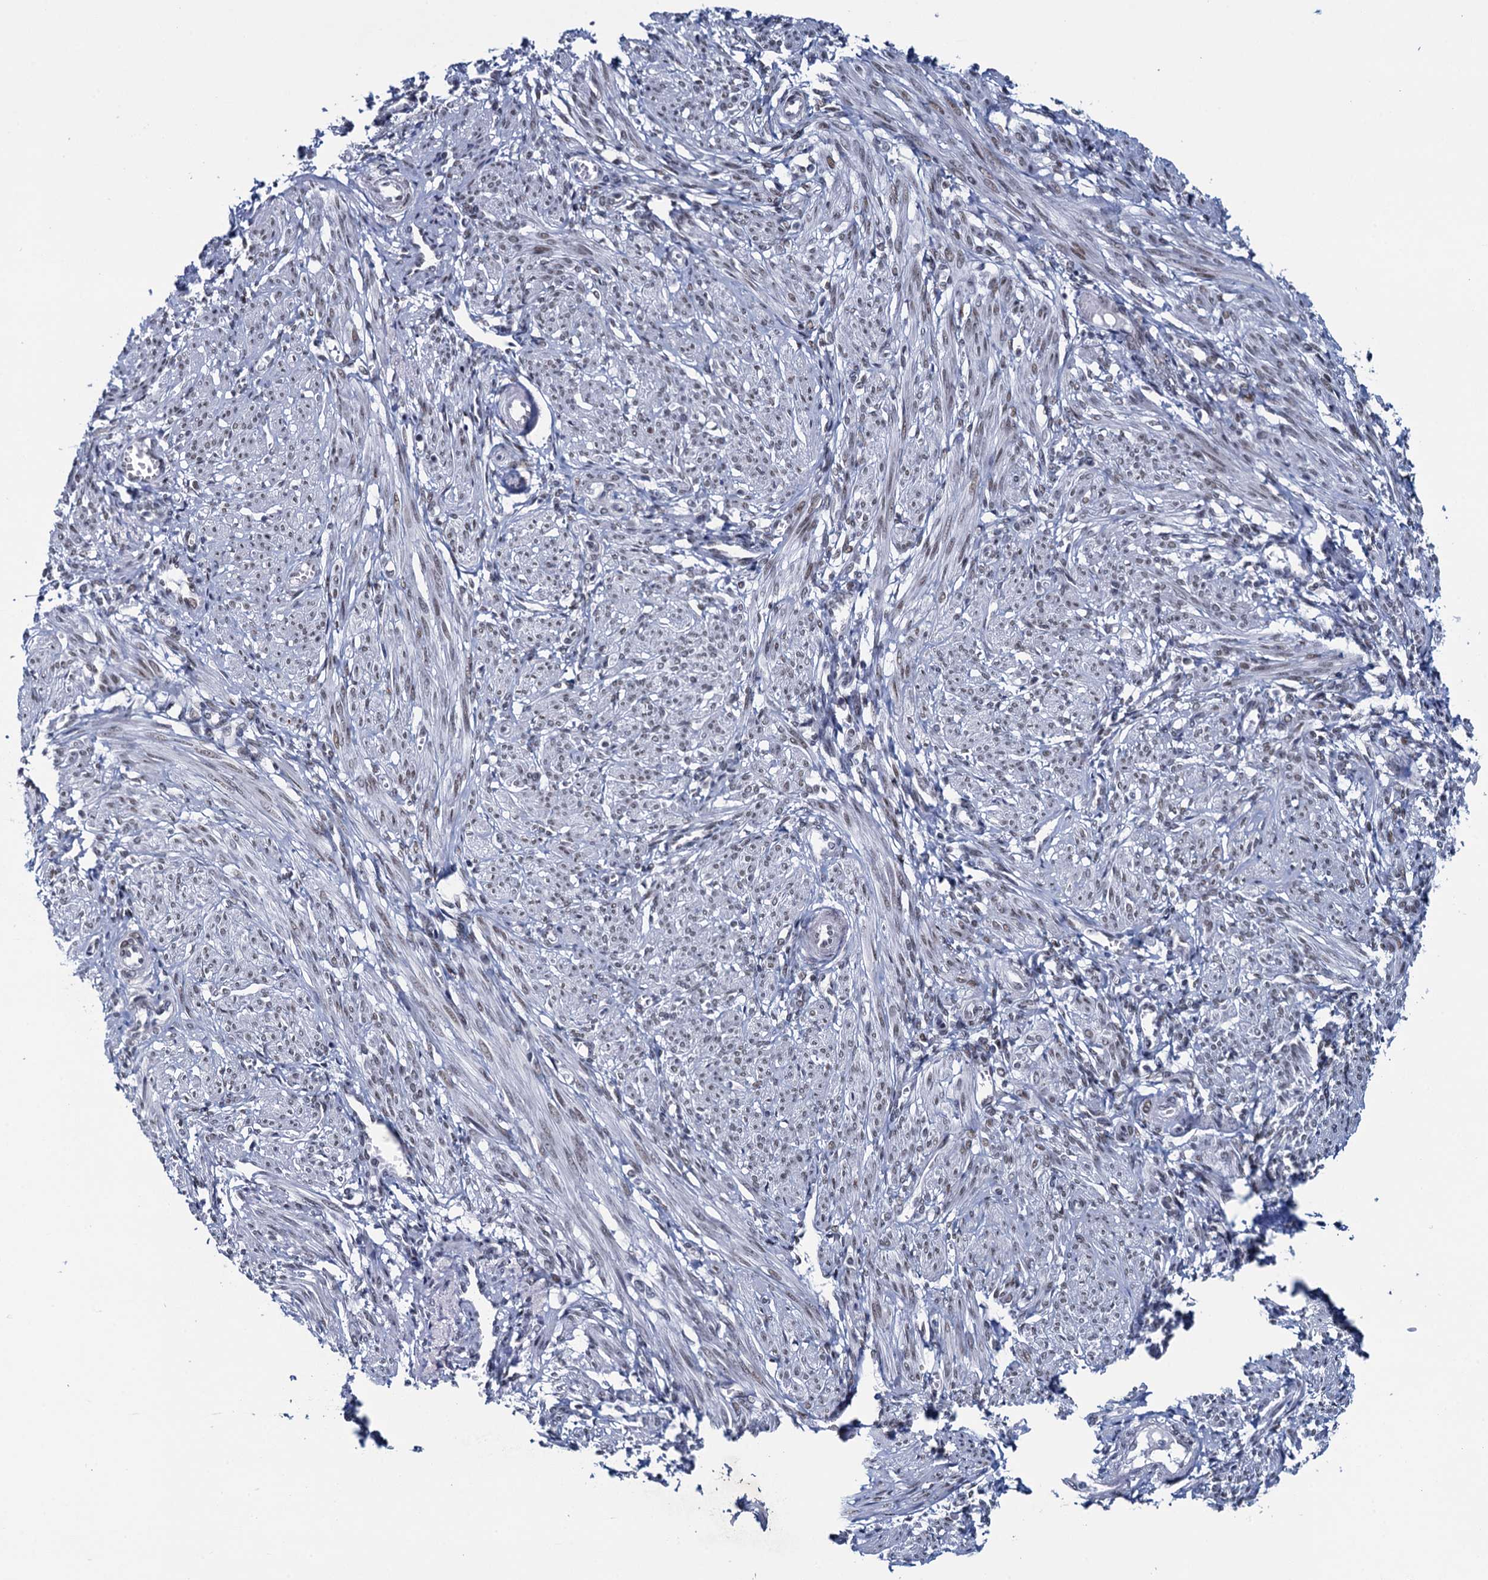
{"staining": {"intensity": "weak", "quantity": "25%-75%", "location": "nuclear"}, "tissue": "smooth muscle", "cell_type": "Smooth muscle cells", "image_type": "normal", "snomed": [{"axis": "morphology", "description": "Normal tissue, NOS"}, {"axis": "topography", "description": "Smooth muscle"}], "caption": "Smooth muscle was stained to show a protein in brown. There is low levels of weak nuclear expression in approximately 25%-75% of smooth muscle cells.", "gene": "HNRNPUL2", "patient": {"sex": "female", "age": 39}}